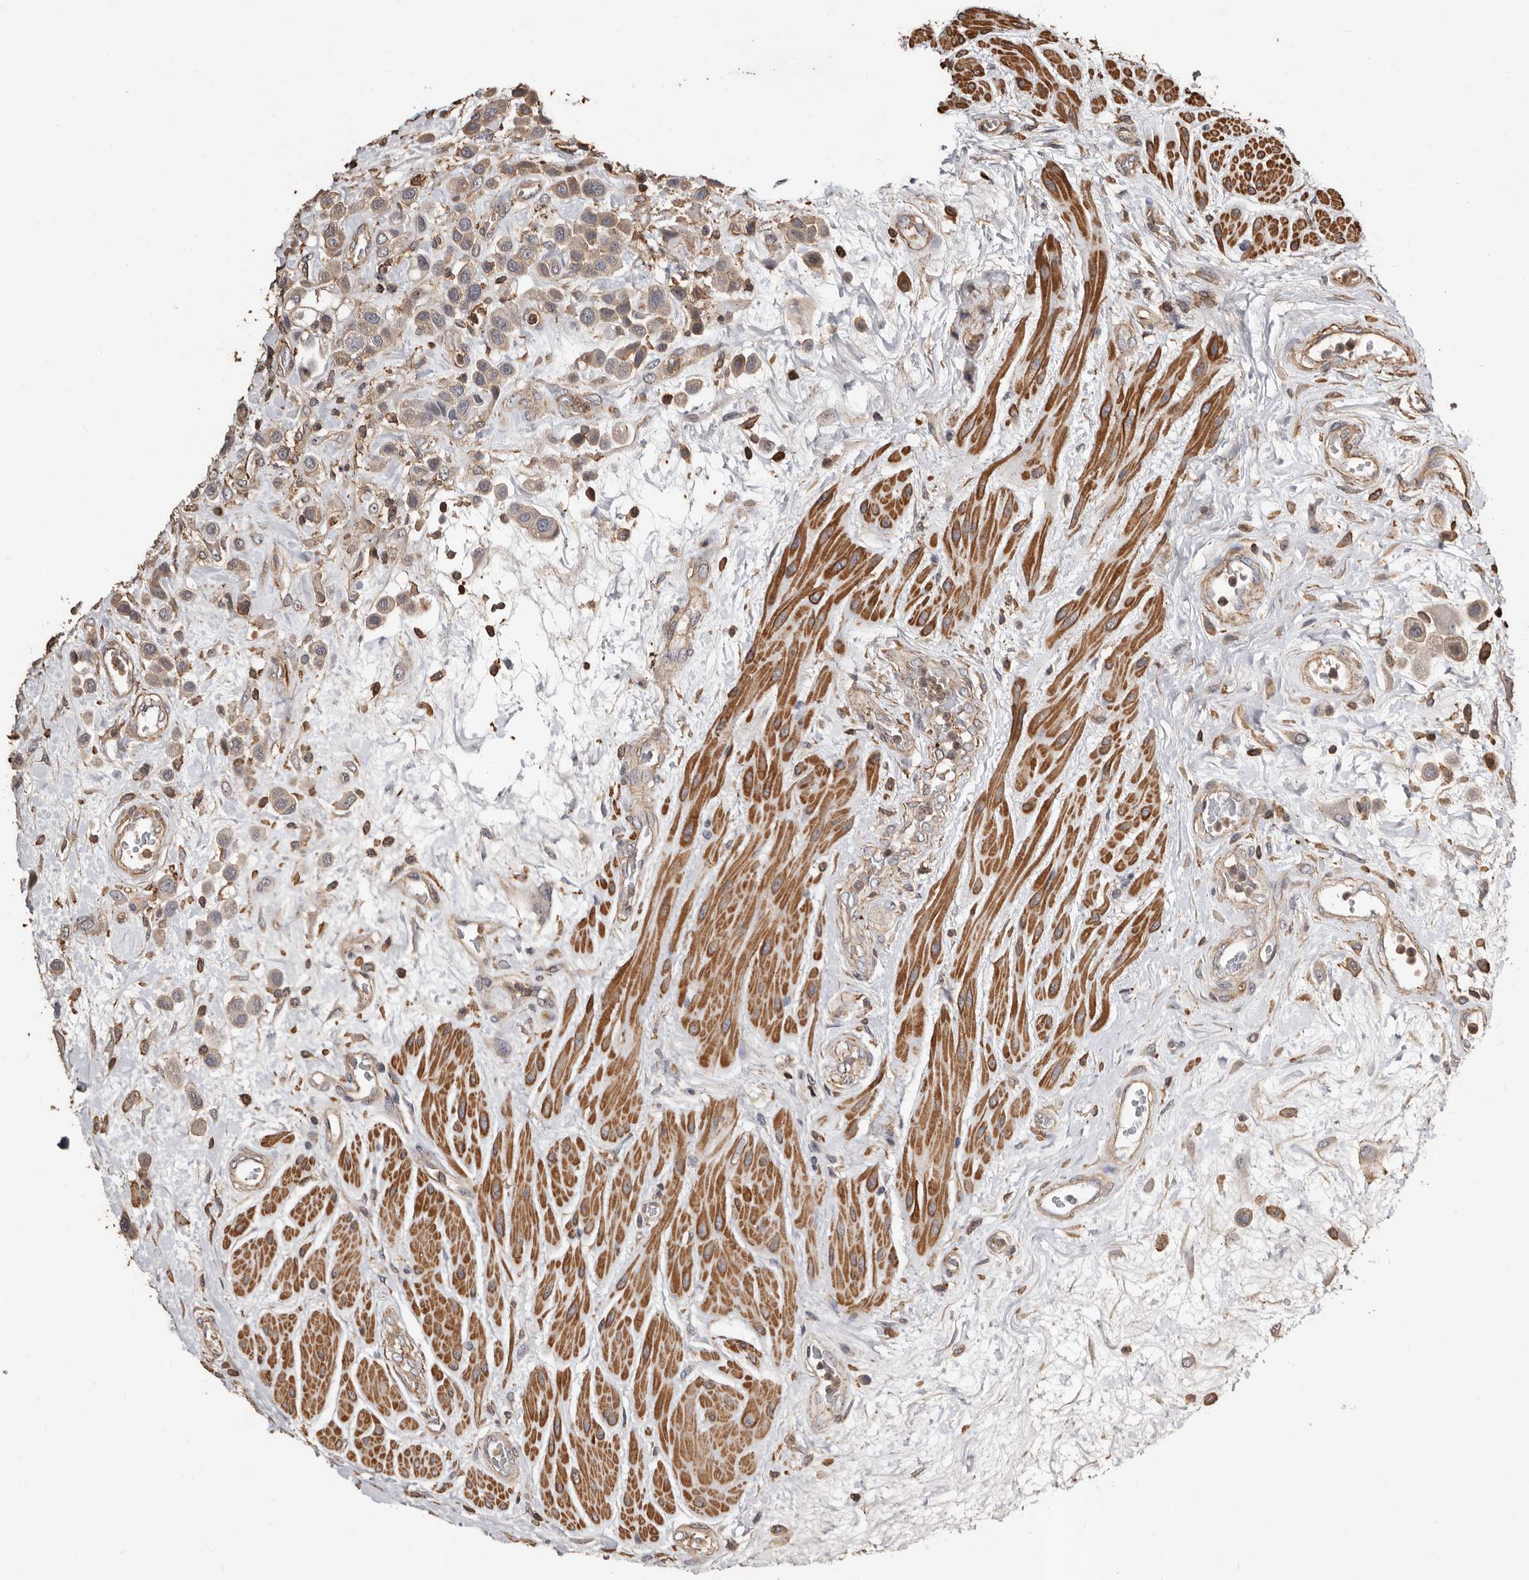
{"staining": {"intensity": "weak", "quantity": "<25%", "location": "cytoplasmic/membranous"}, "tissue": "urothelial cancer", "cell_type": "Tumor cells", "image_type": "cancer", "snomed": [{"axis": "morphology", "description": "Urothelial carcinoma, High grade"}, {"axis": "topography", "description": "Urinary bladder"}], "caption": "Immunohistochemistry (IHC) photomicrograph of human urothelial carcinoma (high-grade) stained for a protein (brown), which displays no expression in tumor cells.", "gene": "GSK3A", "patient": {"sex": "male", "age": 50}}